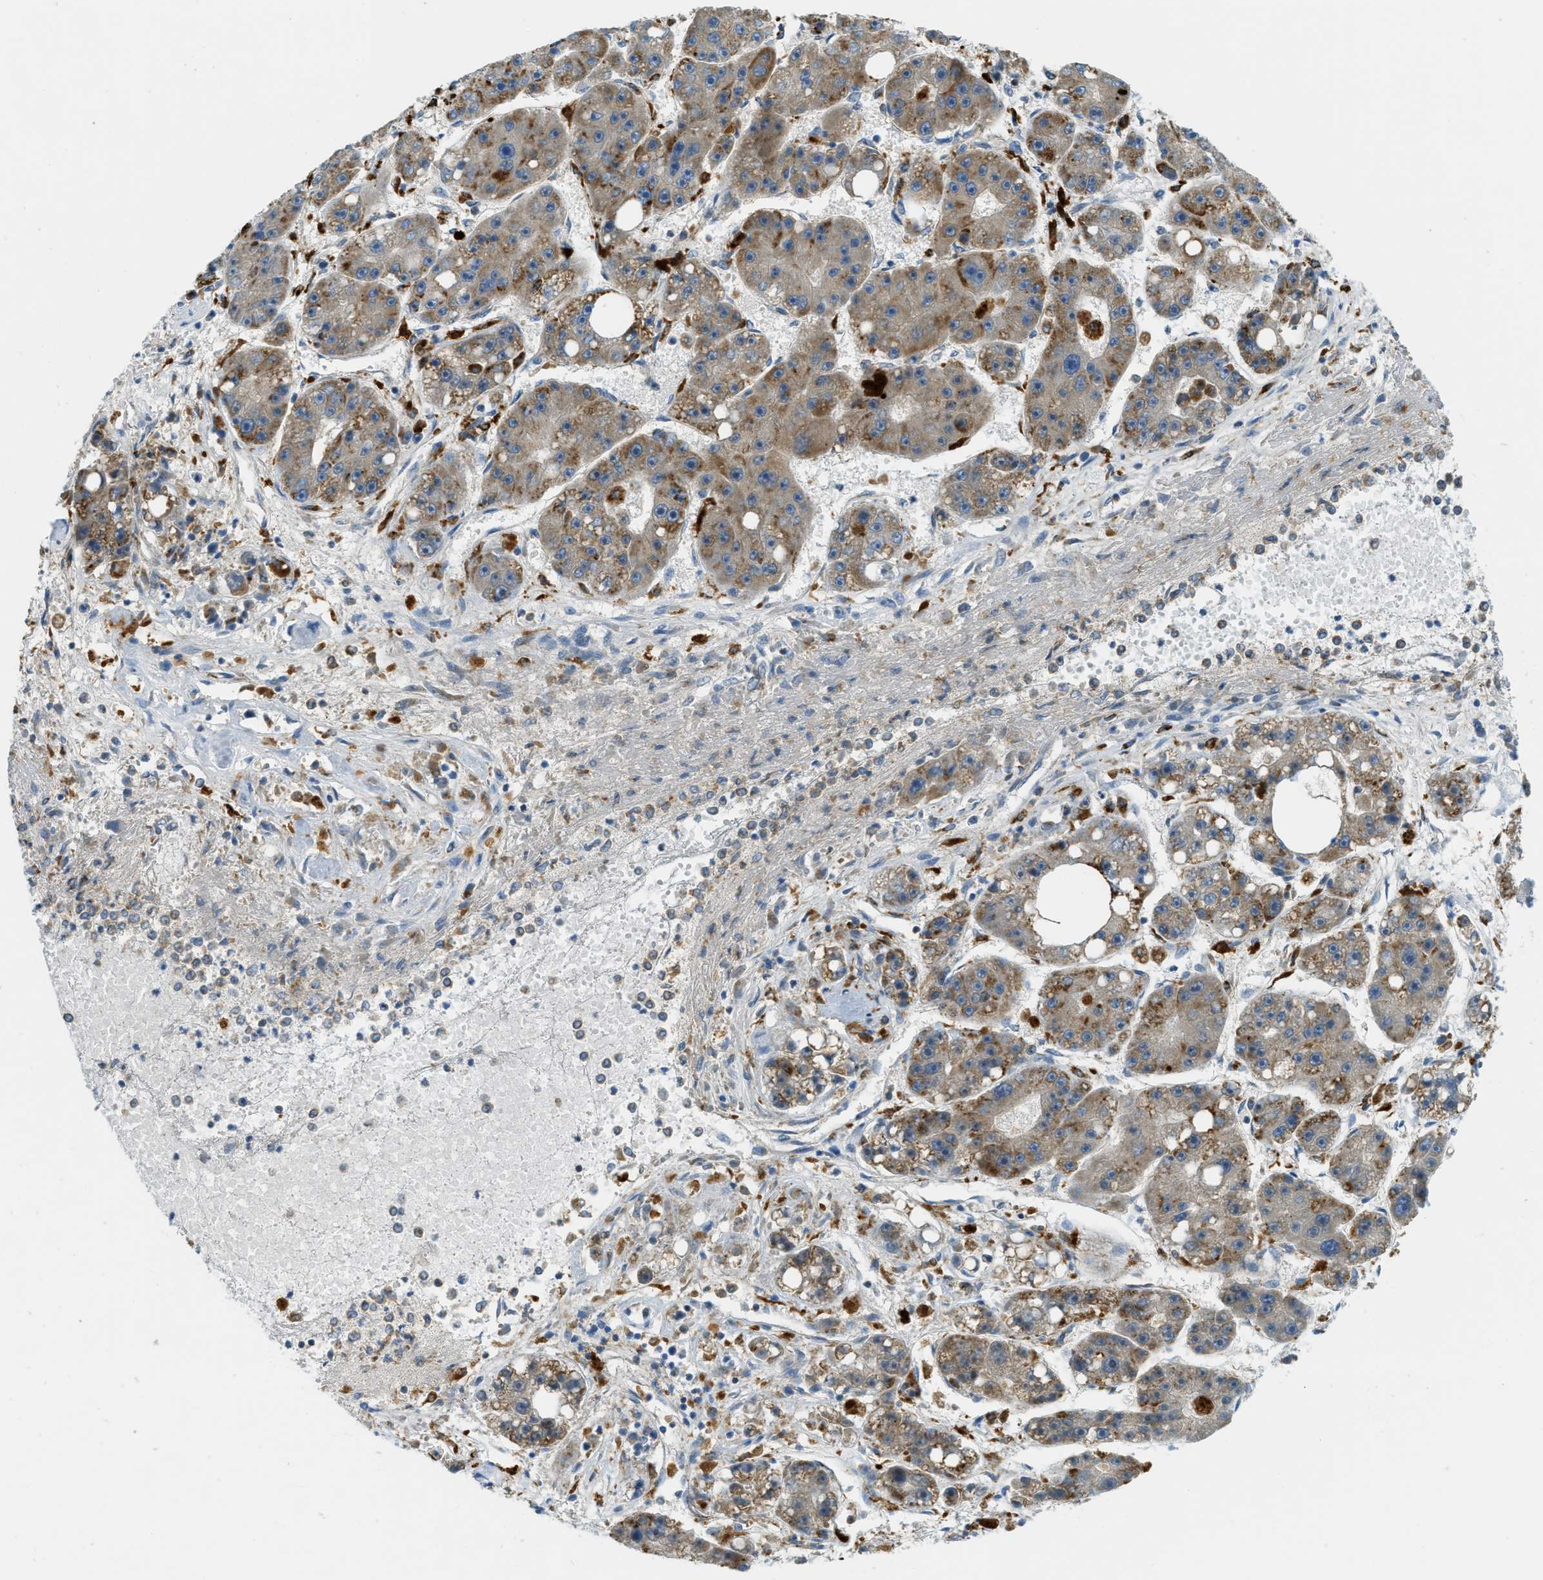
{"staining": {"intensity": "moderate", "quantity": ">75%", "location": "cytoplasmic/membranous"}, "tissue": "liver cancer", "cell_type": "Tumor cells", "image_type": "cancer", "snomed": [{"axis": "morphology", "description": "Carcinoma, Hepatocellular, NOS"}, {"axis": "topography", "description": "Liver"}], "caption": "Protein expression analysis of liver cancer demonstrates moderate cytoplasmic/membranous expression in about >75% of tumor cells.", "gene": "PLBD2", "patient": {"sex": "female", "age": 61}}